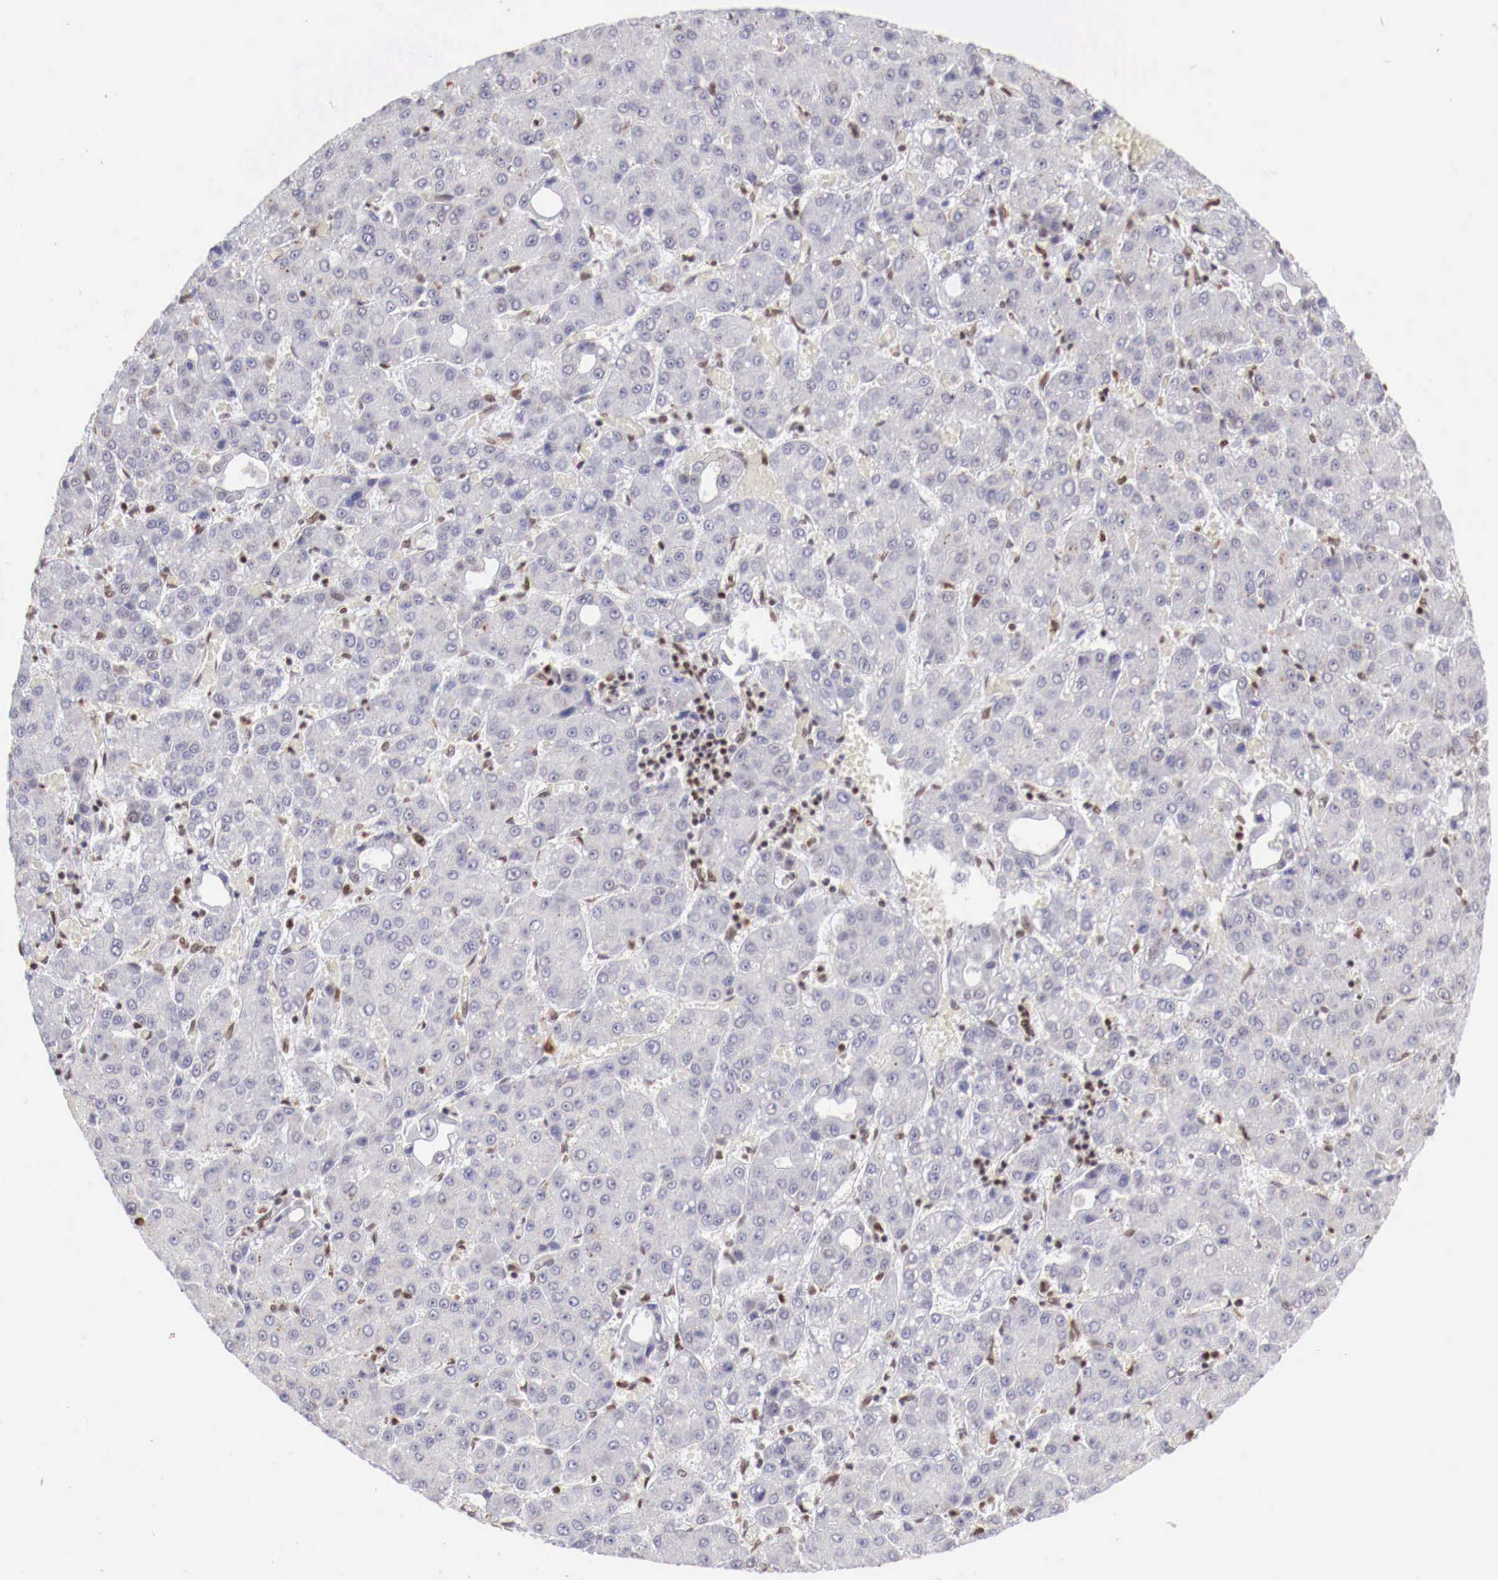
{"staining": {"intensity": "negative", "quantity": "none", "location": "none"}, "tissue": "liver cancer", "cell_type": "Tumor cells", "image_type": "cancer", "snomed": [{"axis": "morphology", "description": "Carcinoma, Hepatocellular, NOS"}, {"axis": "topography", "description": "Liver"}], "caption": "Immunohistochemistry (IHC) photomicrograph of neoplastic tissue: human liver hepatocellular carcinoma stained with DAB (3,3'-diaminobenzidine) displays no significant protein expression in tumor cells.", "gene": "MAX", "patient": {"sex": "male", "age": 69}}